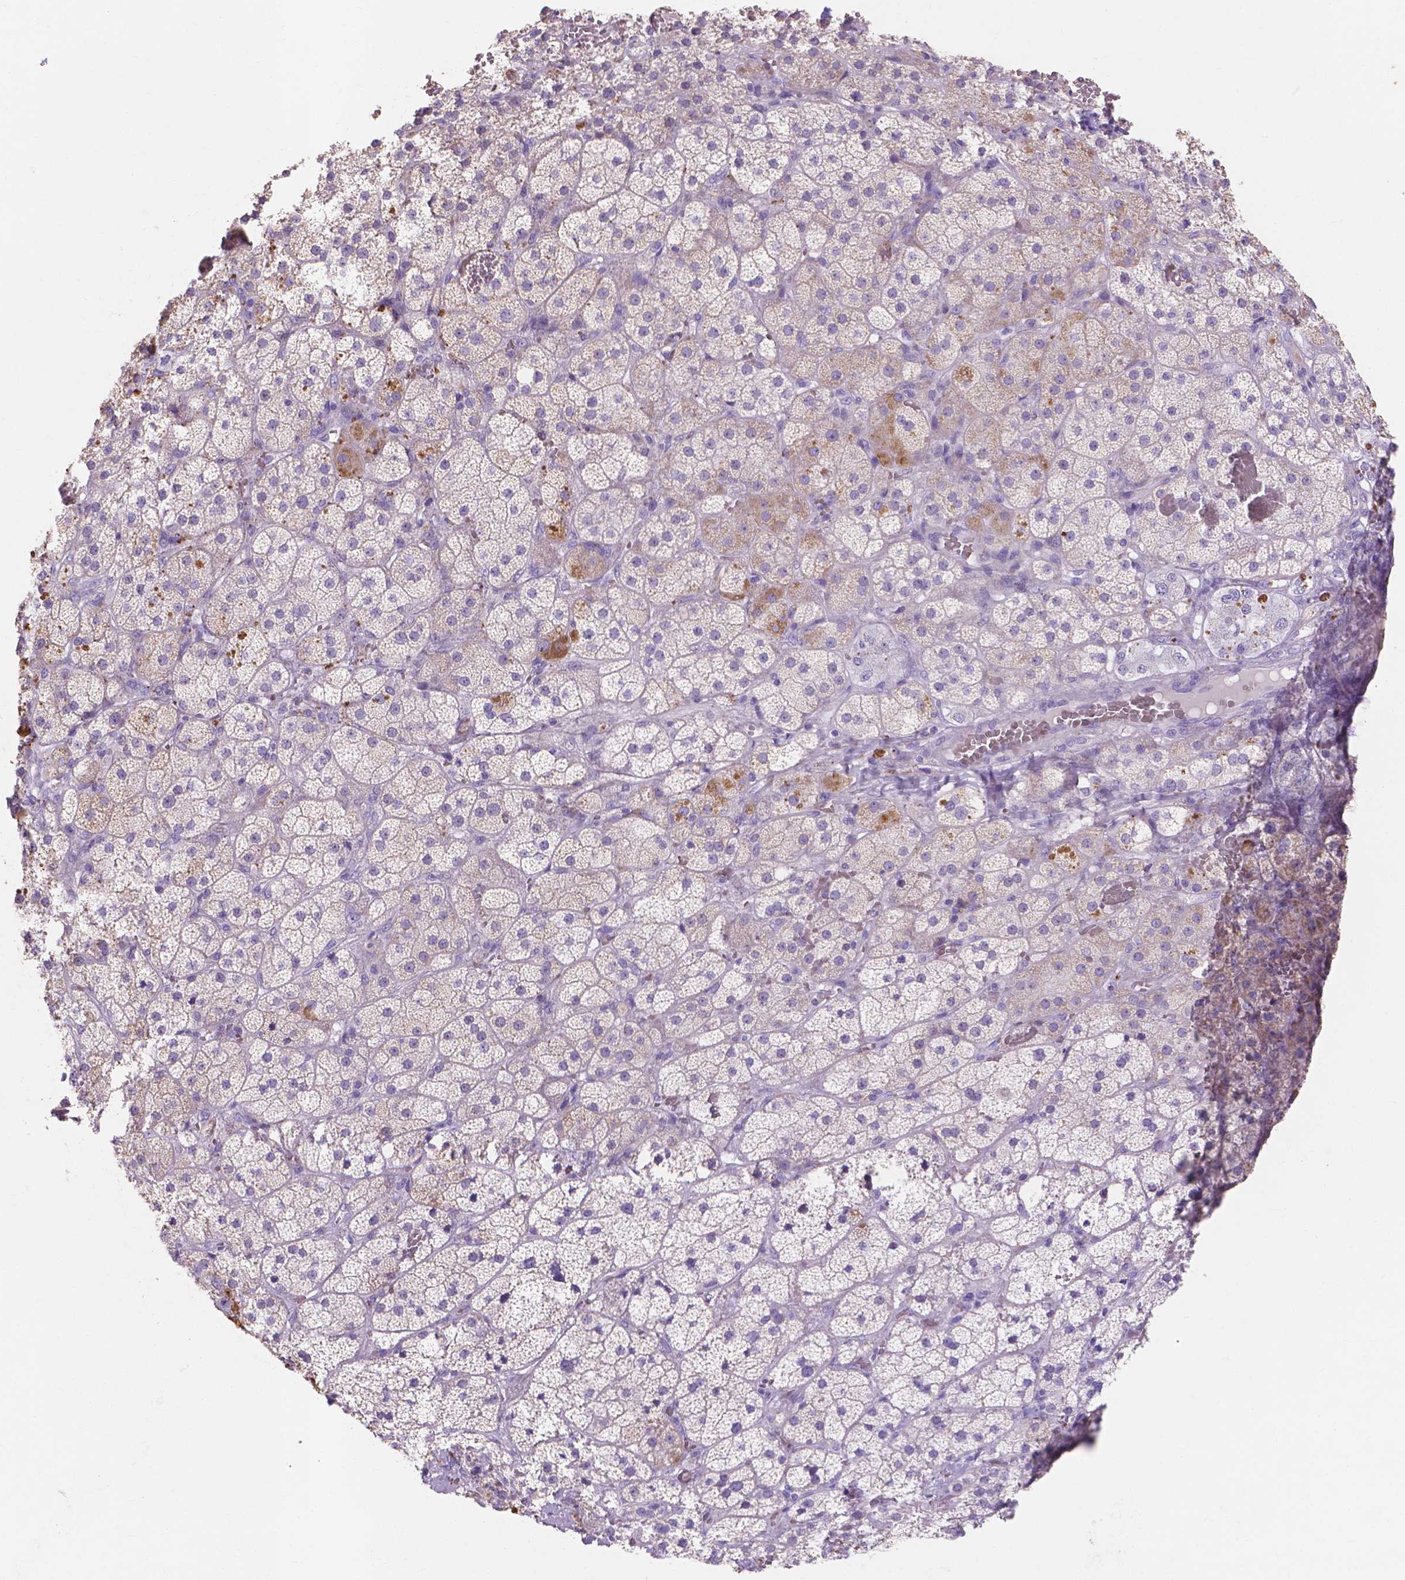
{"staining": {"intensity": "moderate", "quantity": "<25%", "location": "cytoplasmic/membranous"}, "tissue": "adrenal gland", "cell_type": "Glandular cells", "image_type": "normal", "snomed": [{"axis": "morphology", "description": "Normal tissue, NOS"}, {"axis": "topography", "description": "Adrenal gland"}], "caption": "Moderate cytoplasmic/membranous positivity is appreciated in approximately <25% of glandular cells in normal adrenal gland. The staining is performed using DAB (3,3'-diaminobenzidine) brown chromogen to label protein expression. The nuclei are counter-stained blue using hematoxylin.", "gene": "MMP11", "patient": {"sex": "male", "age": 57}}